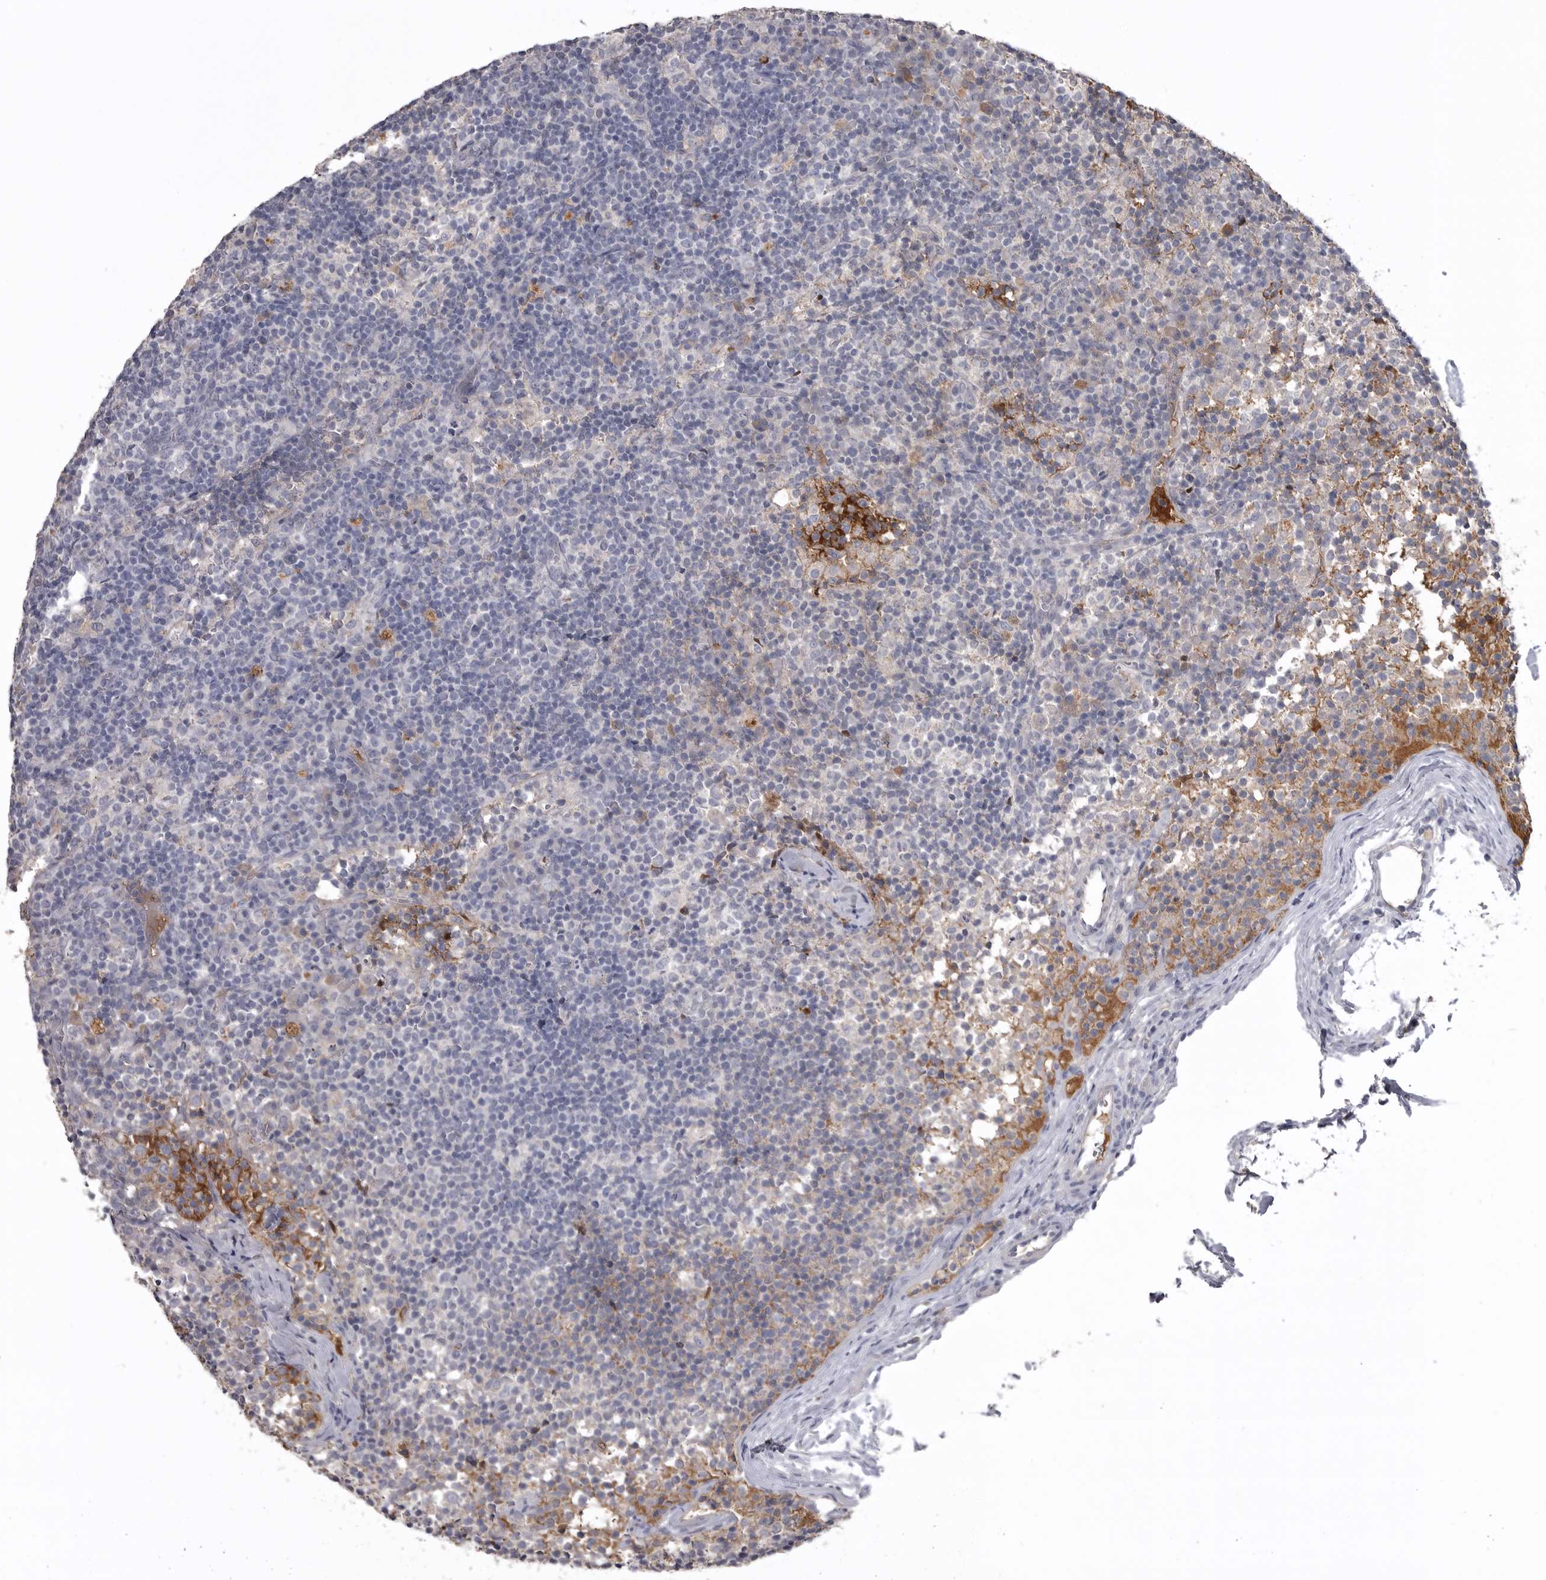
{"staining": {"intensity": "negative", "quantity": "none", "location": "none"}, "tissue": "lymph node", "cell_type": "Germinal center cells", "image_type": "normal", "snomed": [{"axis": "morphology", "description": "Normal tissue, NOS"}, {"axis": "morphology", "description": "Inflammation, NOS"}, {"axis": "topography", "description": "Lymph node"}], "caption": "This is a photomicrograph of IHC staining of unremarkable lymph node, which shows no positivity in germinal center cells. (Immunohistochemistry, brightfield microscopy, high magnification).", "gene": "AHSG", "patient": {"sex": "male", "age": 55}}